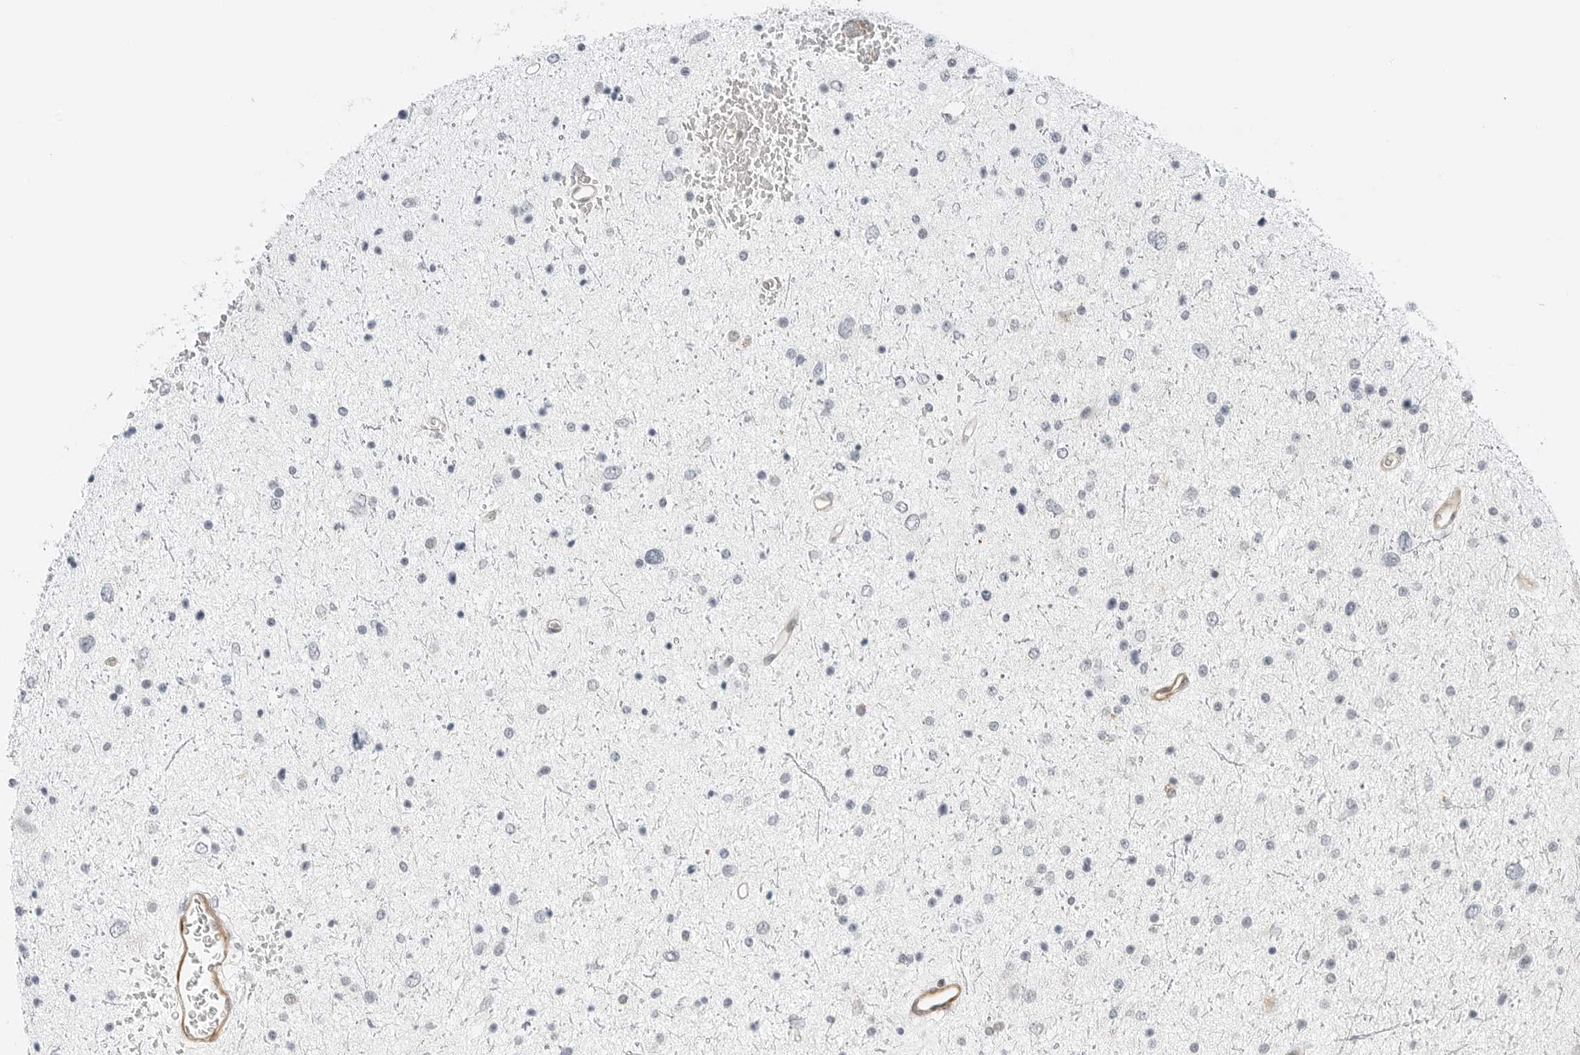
{"staining": {"intensity": "negative", "quantity": "none", "location": "none"}, "tissue": "glioma", "cell_type": "Tumor cells", "image_type": "cancer", "snomed": [{"axis": "morphology", "description": "Glioma, malignant, Low grade"}, {"axis": "topography", "description": "Brain"}], "caption": "There is no significant expression in tumor cells of malignant glioma (low-grade).", "gene": "IQCC", "patient": {"sex": "female", "age": 37}}